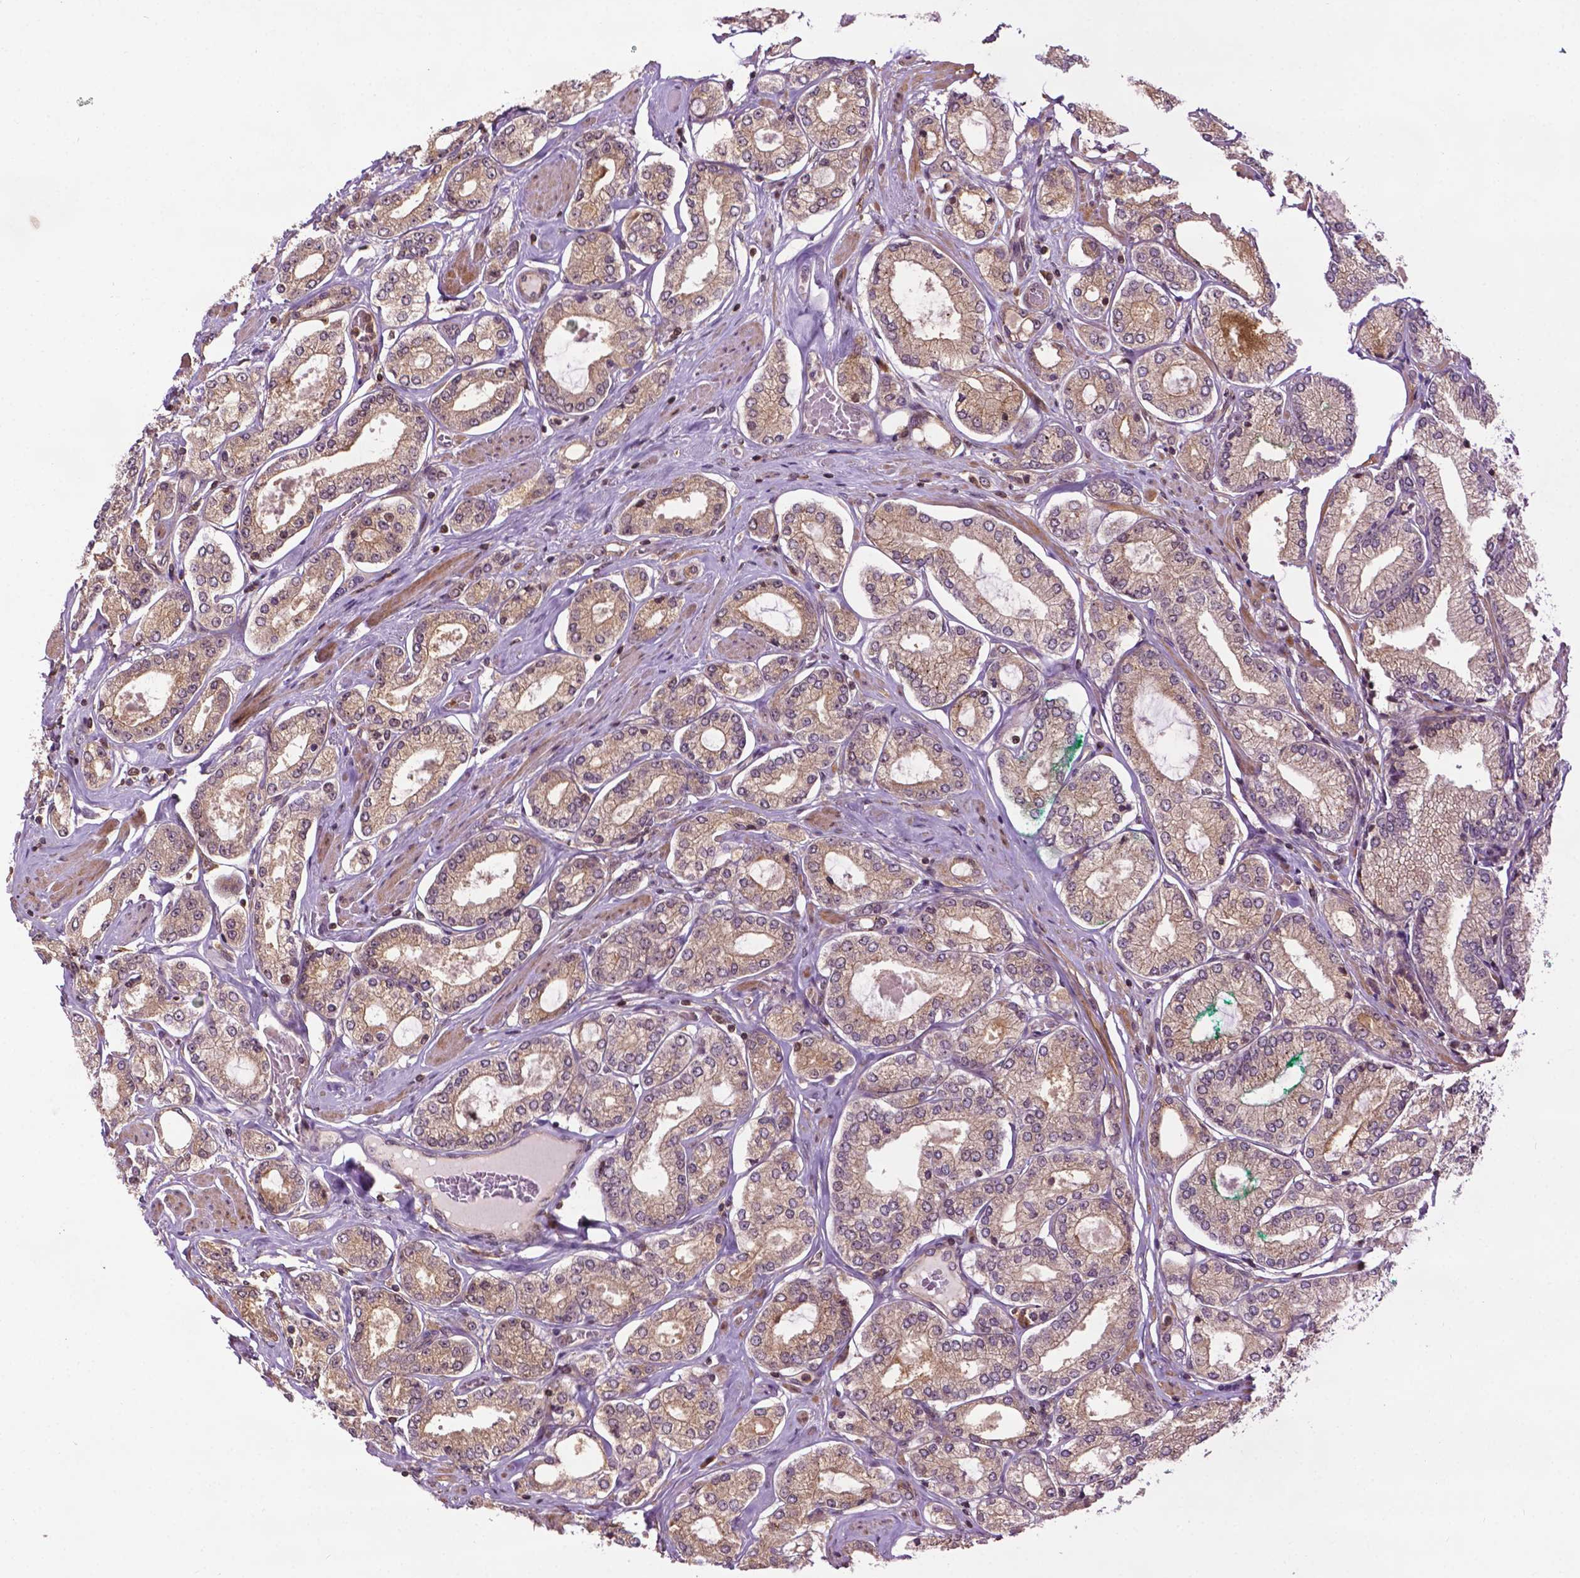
{"staining": {"intensity": "weak", "quantity": ">75%", "location": "cytoplasmic/membranous"}, "tissue": "prostate cancer", "cell_type": "Tumor cells", "image_type": "cancer", "snomed": [{"axis": "morphology", "description": "Adenocarcinoma, High grade"}, {"axis": "topography", "description": "Prostate"}], "caption": "This is an image of immunohistochemistry (IHC) staining of prostate cancer, which shows weak expression in the cytoplasmic/membranous of tumor cells.", "gene": "TMX2", "patient": {"sex": "male", "age": 68}}